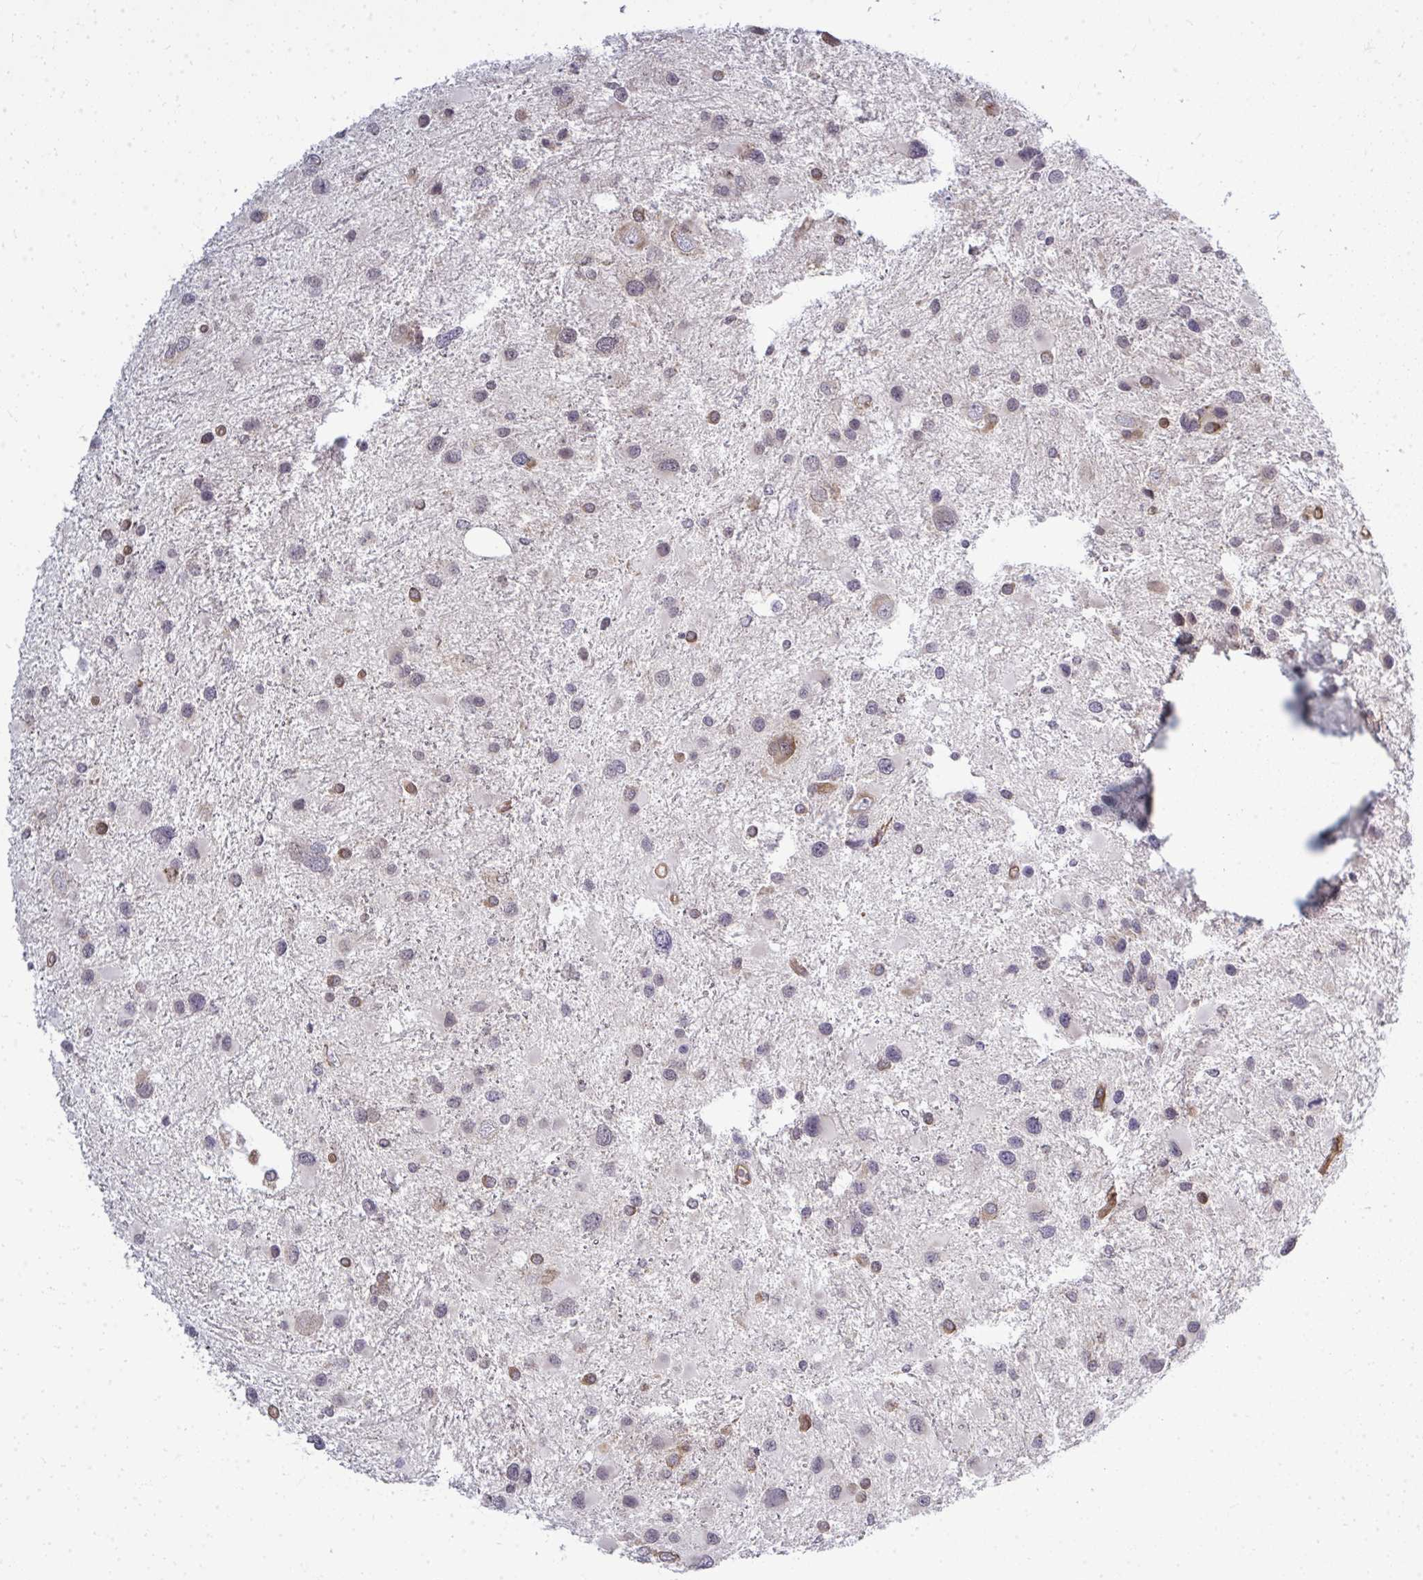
{"staining": {"intensity": "moderate", "quantity": "<25%", "location": "cytoplasmic/membranous"}, "tissue": "glioma", "cell_type": "Tumor cells", "image_type": "cancer", "snomed": [{"axis": "morphology", "description": "Glioma, malignant, Low grade"}, {"axis": "topography", "description": "Brain"}], "caption": "Protein staining of glioma tissue exhibits moderate cytoplasmic/membranous expression in about <25% of tumor cells. (IHC, brightfield microscopy, high magnification).", "gene": "FUT10", "patient": {"sex": "female", "age": 32}}